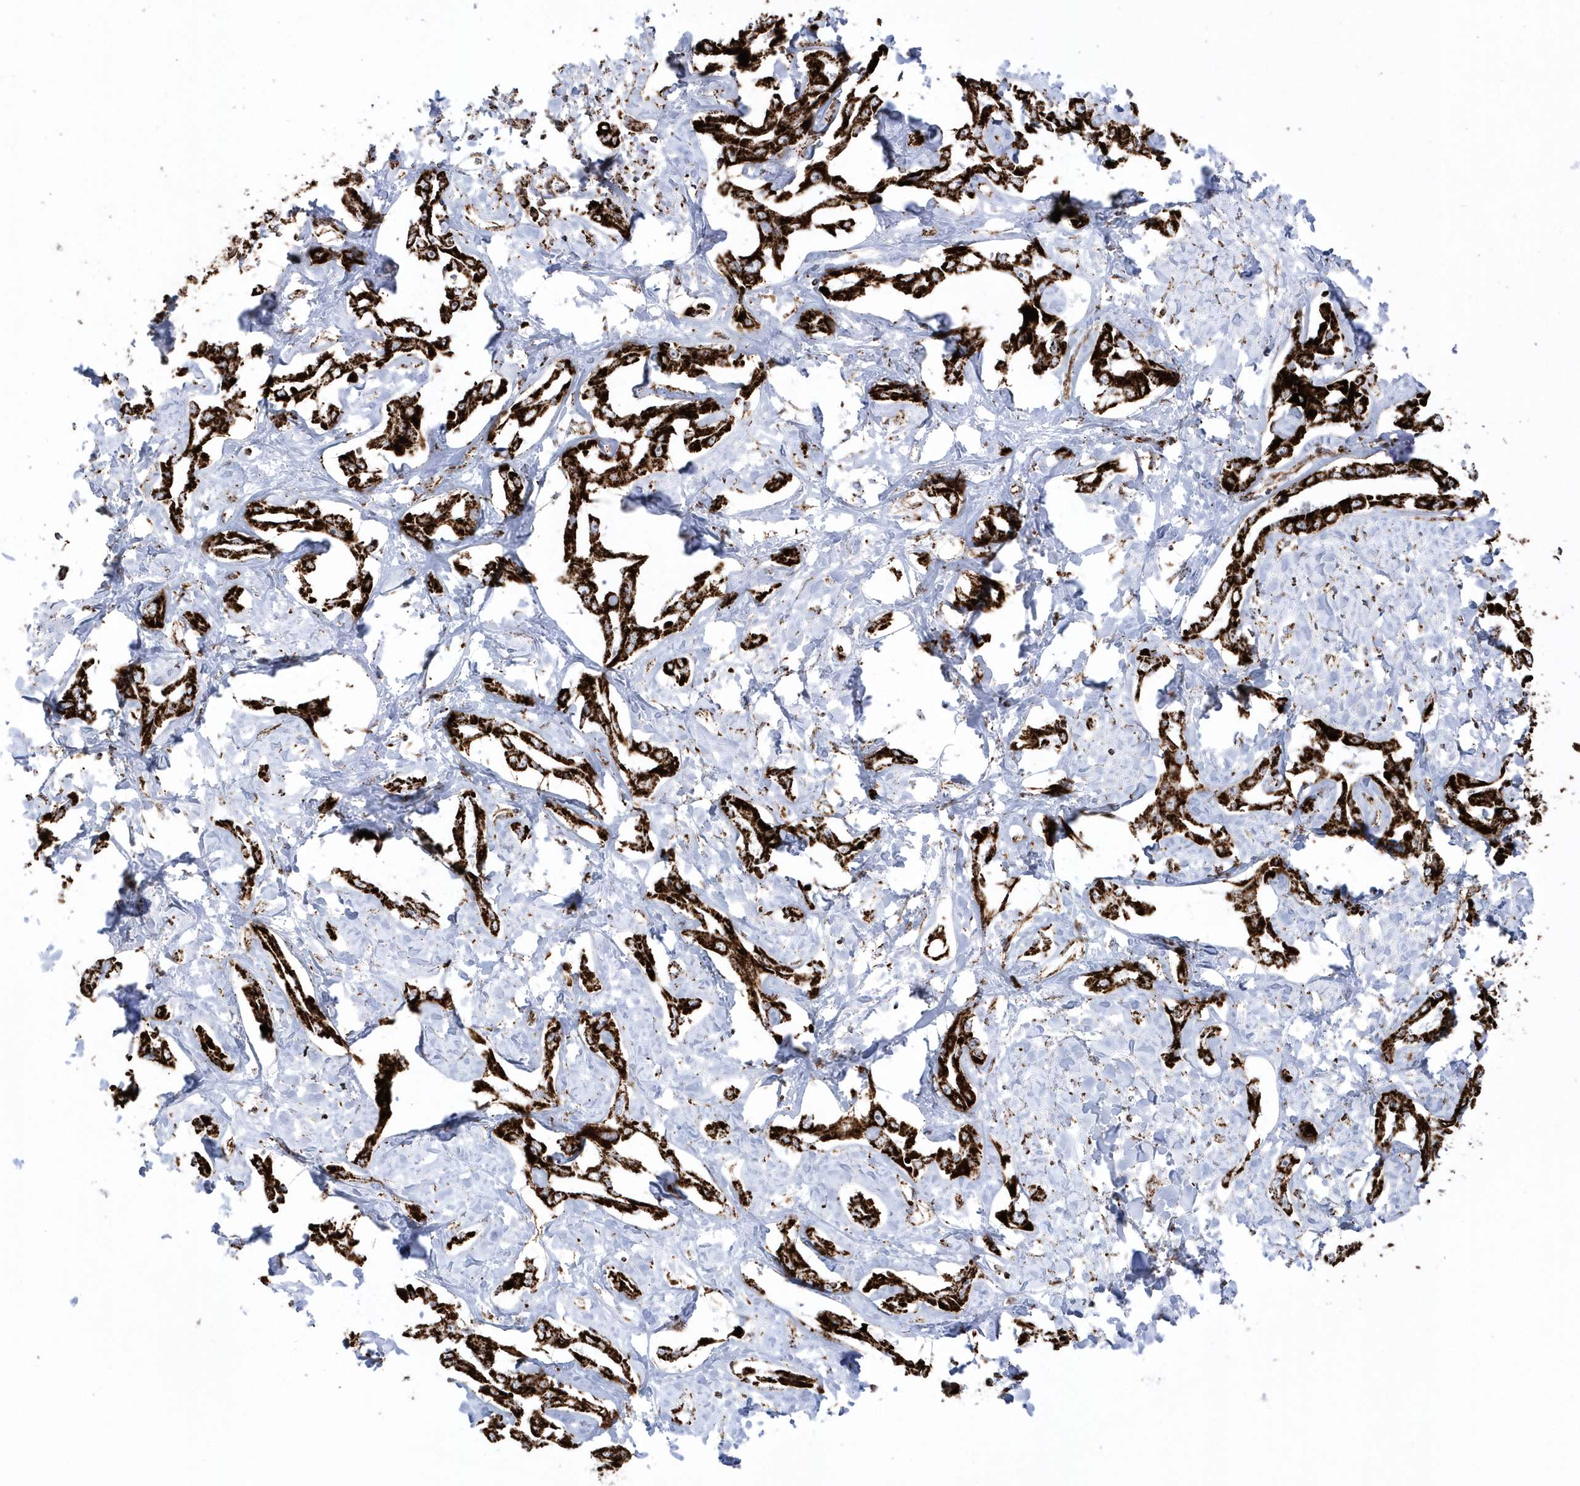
{"staining": {"intensity": "strong", "quantity": ">75%", "location": "cytoplasmic/membranous"}, "tissue": "liver cancer", "cell_type": "Tumor cells", "image_type": "cancer", "snomed": [{"axis": "morphology", "description": "Cholangiocarcinoma"}, {"axis": "topography", "description": "Liver"}], "caption": "Immunohistochemical staining of human liver cholangiocarcinoma demonstrates high levels of strong cytoplasmic/membranous protein positivity in about >75% of tumor cells. The staining was performed using DAB (3,3'-diaminobenzidine) to visualize the protein expression in brown, while the nuclei were stained in blue with hematoxylin (Magnification: 20x).", "gene": "CRY2", "patient": {"sex": "male", "age": 59}}